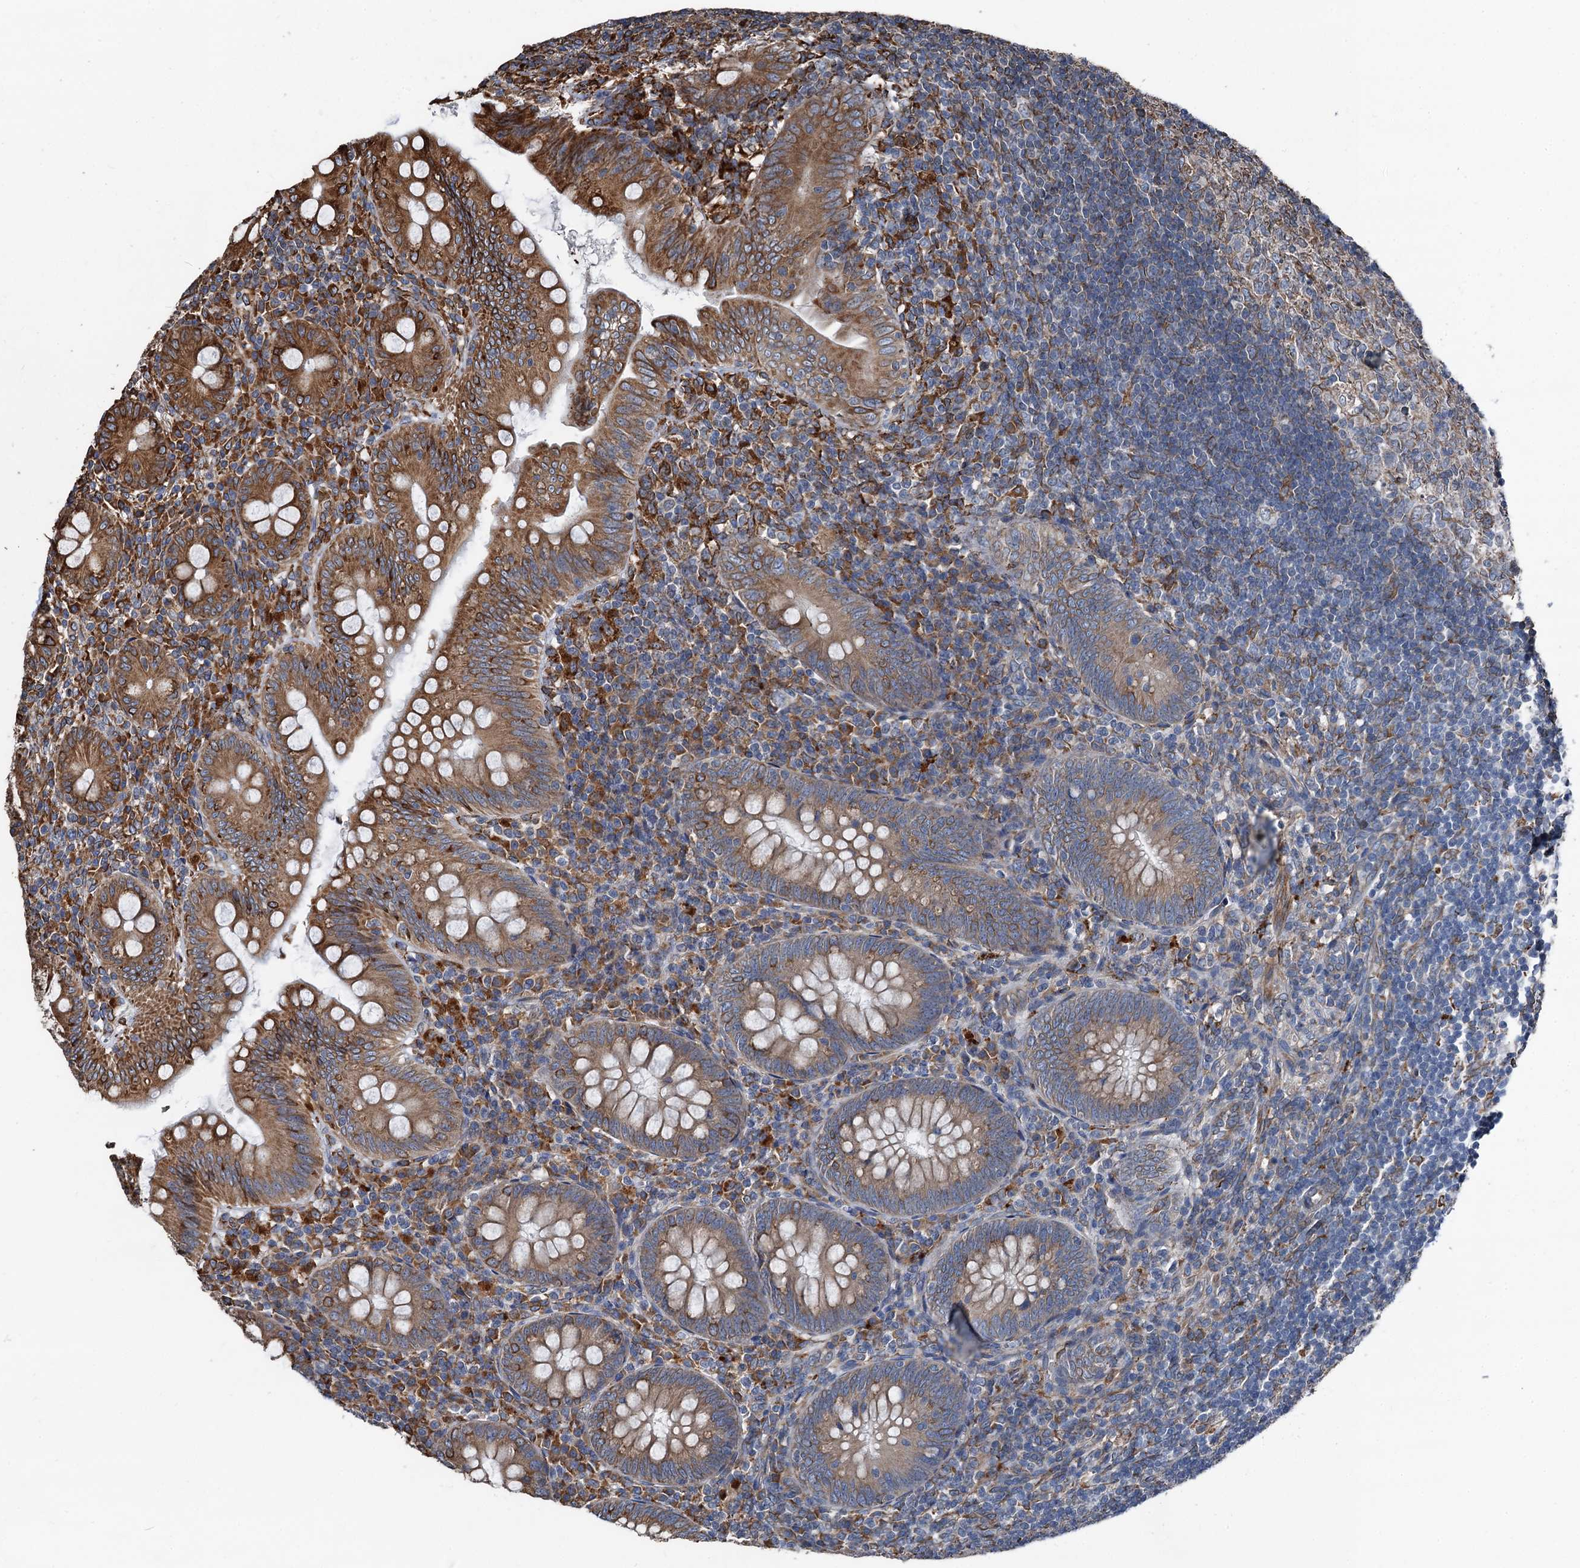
{"staining": {"intensity": "moderate", "quantity": ">75%", "location": "cytoplasmic/membranous"}, "tissue": "appendix", "cell_type": "Glandular cells", "image_type": "normal", "snomed": [{"axis": "morphology", "description": "Normal tissue, NOS"}, {"axis": "topography", "description": "Appendix"}], "caption": "The photomicrograph shows staining of benign appendix, revealing moderate cytoplasmic/membranous protein staining (brown color) within glandular cells. The staining was performed using DAB, with brown indicating positive protein expression. Nuclei are stained blue with hematoxylin.", "gene": "NEURL1B", "patient": {"sex": "male", "age": 14}}